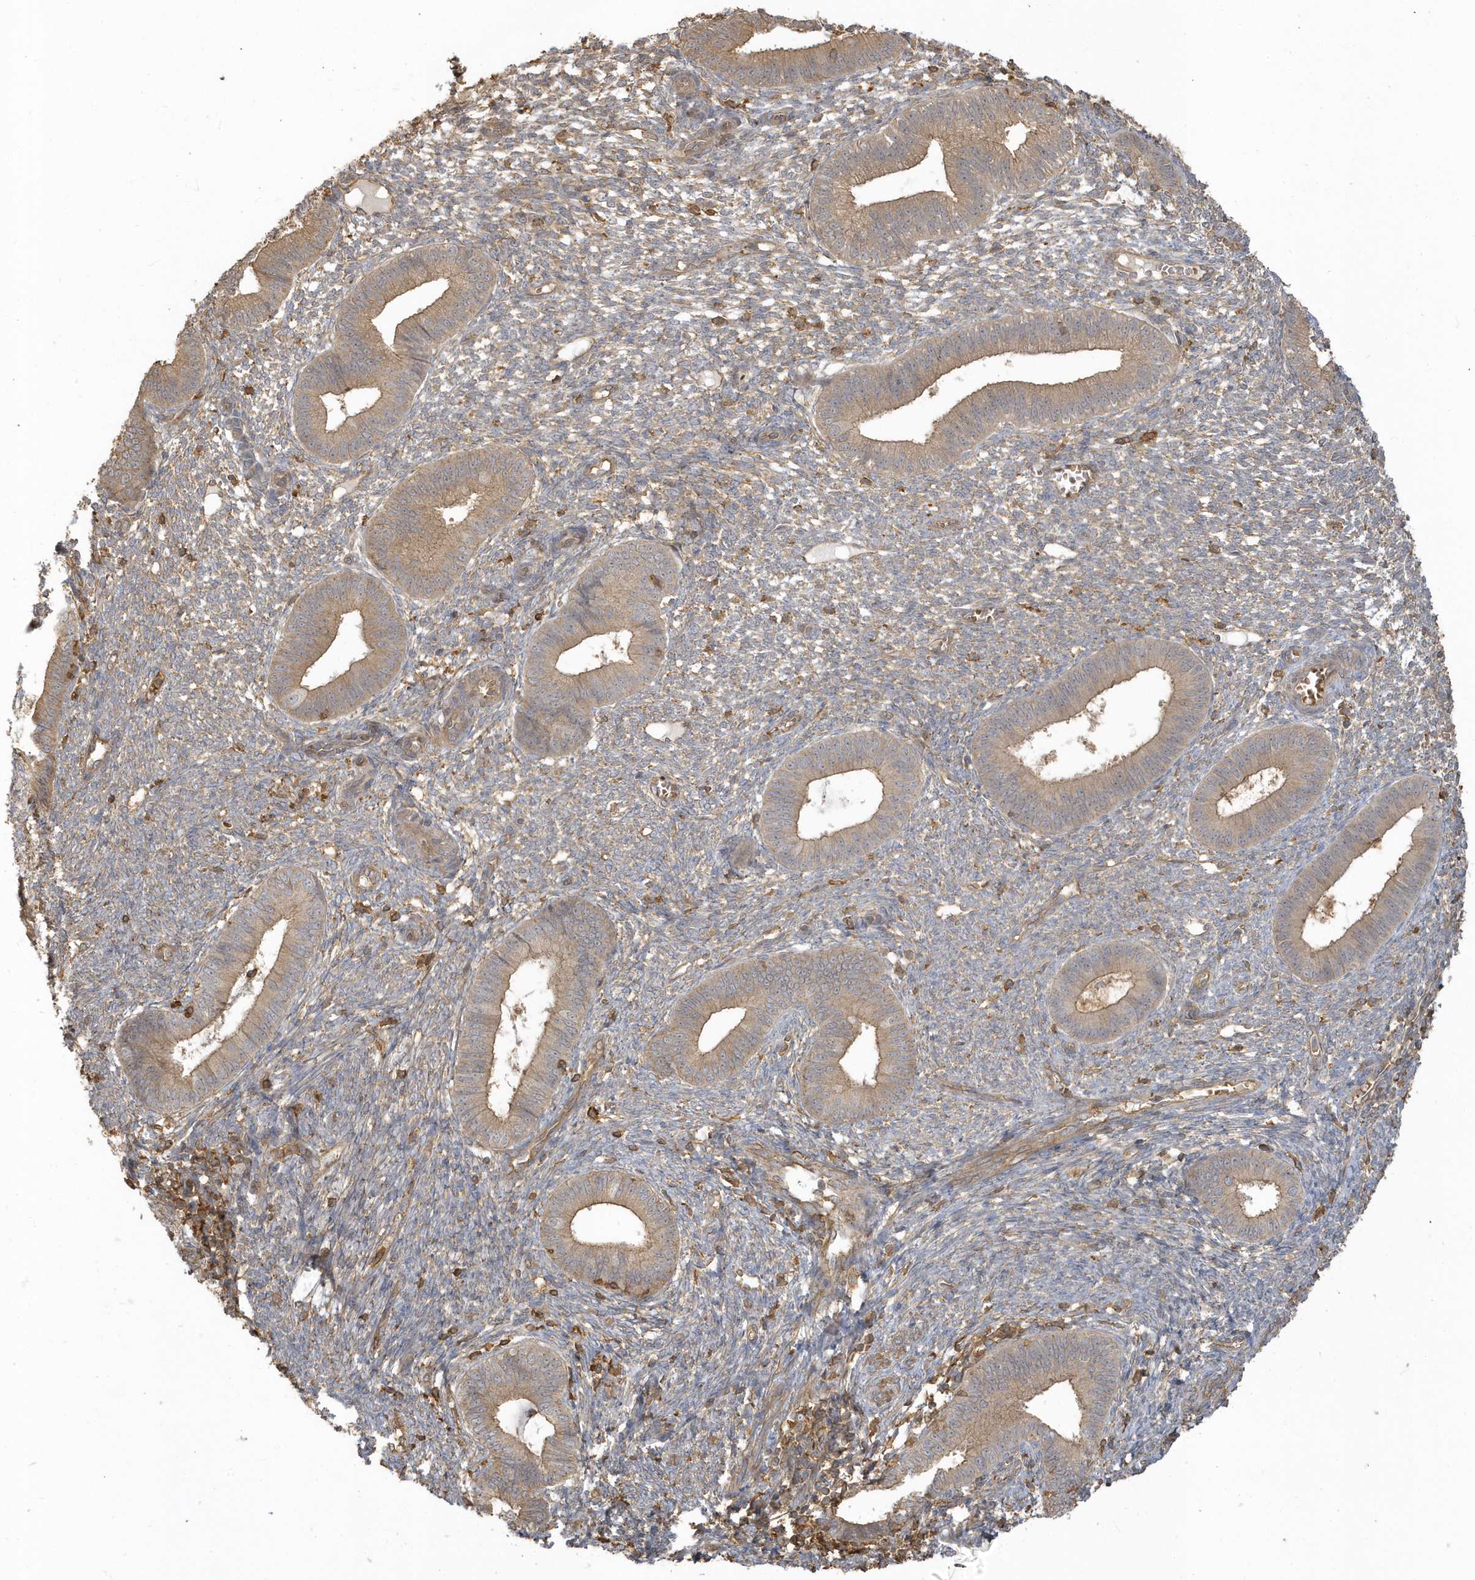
{"staining": {"intensity": "weak", "quantity": ">75%", "location": "cytoplasmic/membranous"}, "tissue": "endometrium", "cell_type": "Cells in endometrial stroma", "image_type": "normal", "snomed": [{"axis": "morphology", "description": "Normal tissue, NOS"}, {"axis": "topography", "description": "Endometrium"}], "caption": "Immunohistochemical staining of normal endometrium reveals low levels of weak cytoplasmic/membranous staining in about >75% of cells in endometrial stroma.", "gene": "ZBTB8A", "patient": {"sex": "female", "age": 46}}